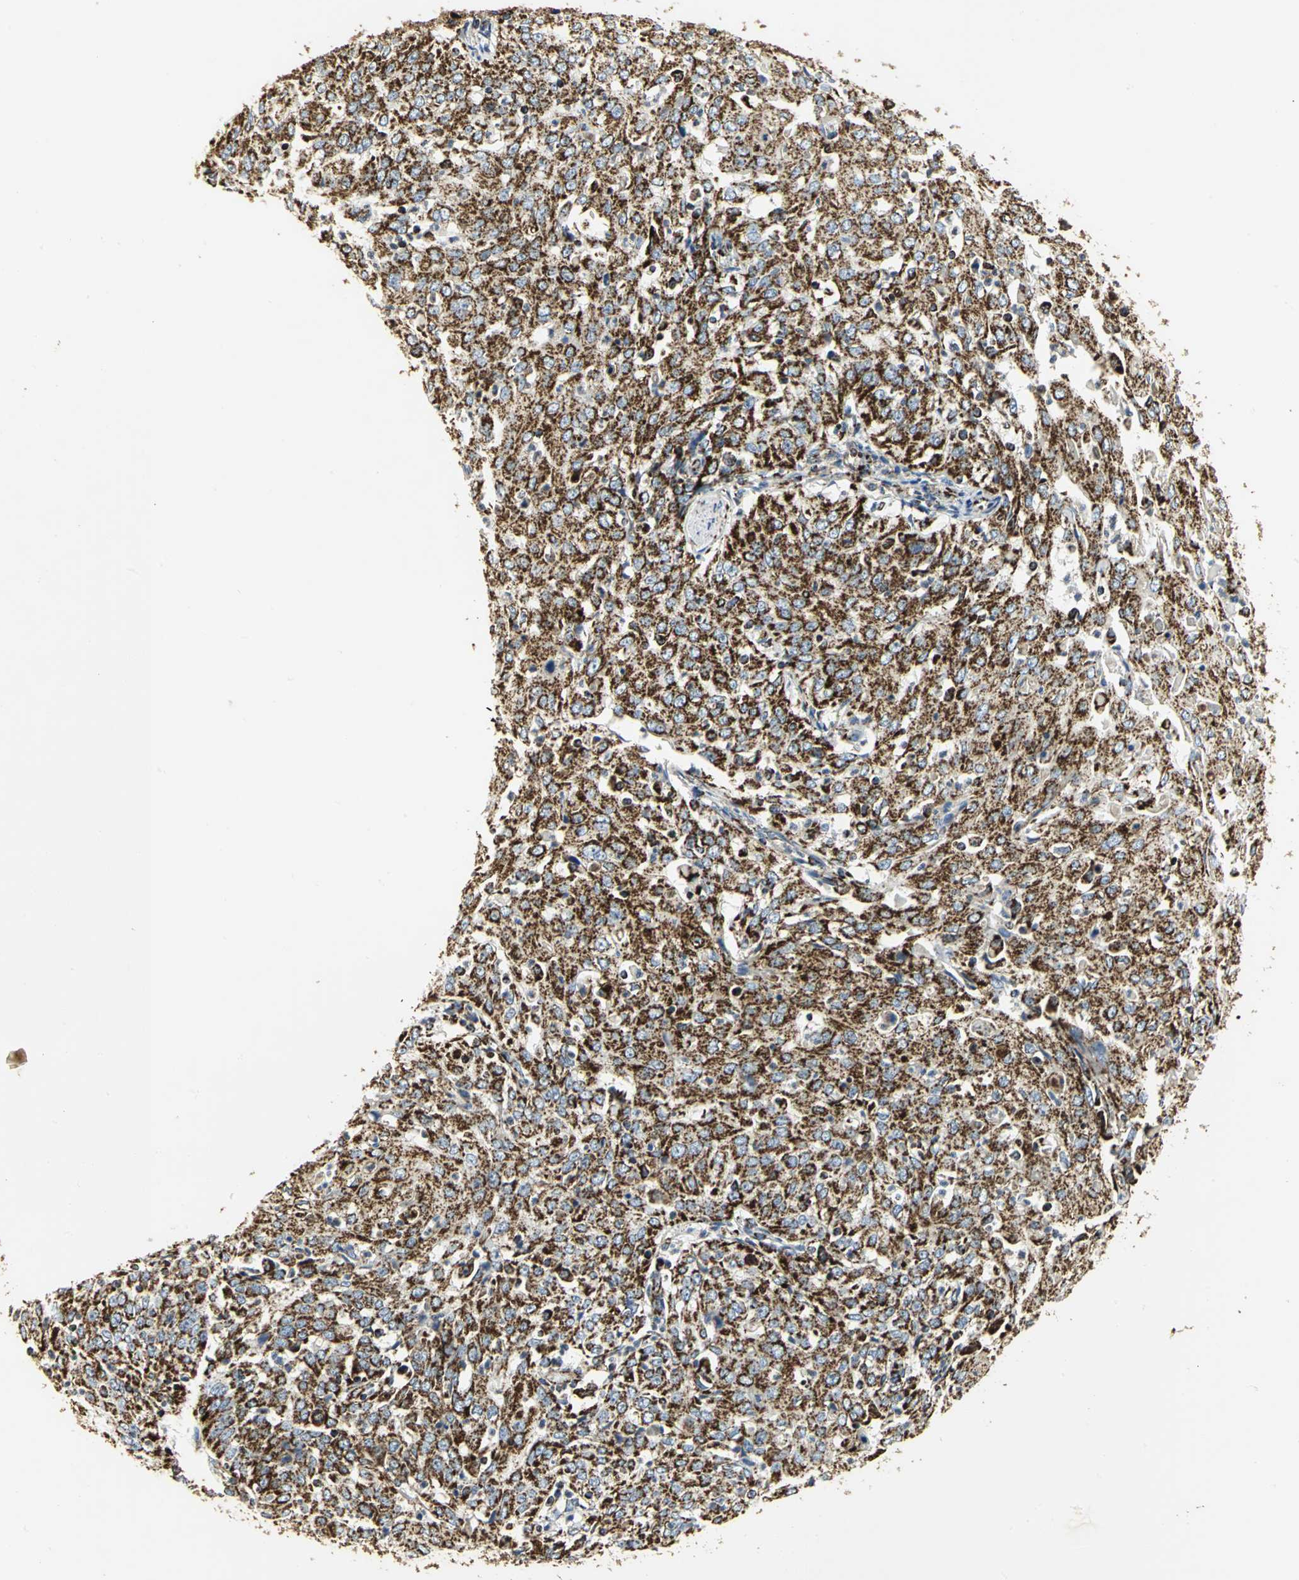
{"staining": {"intensity": "strong", "quantity": ">75%", "location": "cytoplasmic/membranous"}, "tissue": "cervical cancer", "cell_type": "Tumor cells", "image_type": "cancer", "snomed": [{"axis": "morphology", "description": "Squamous cell carcinoma, NOS"}, {"axis": "topography", "description": "Cervix"}], "caption": "High-magnification brightfield microscopy of cervical squamous cell carcinoma stained with DAB (3,3'-diaminobenzidine) (brown) and counterstained with hematoxylin (blue). tumor cells exhibit strong cytoplasmic/membranous expression is present in approximately>75% of cells. The staining was performed using DAB to visualize the protein expression in brown, while the nuclei were stained in blue with hematoxylin (Magnification: 20x).", "gene": "VDAC1", "patient": {"sex": "female", "age": 39}}